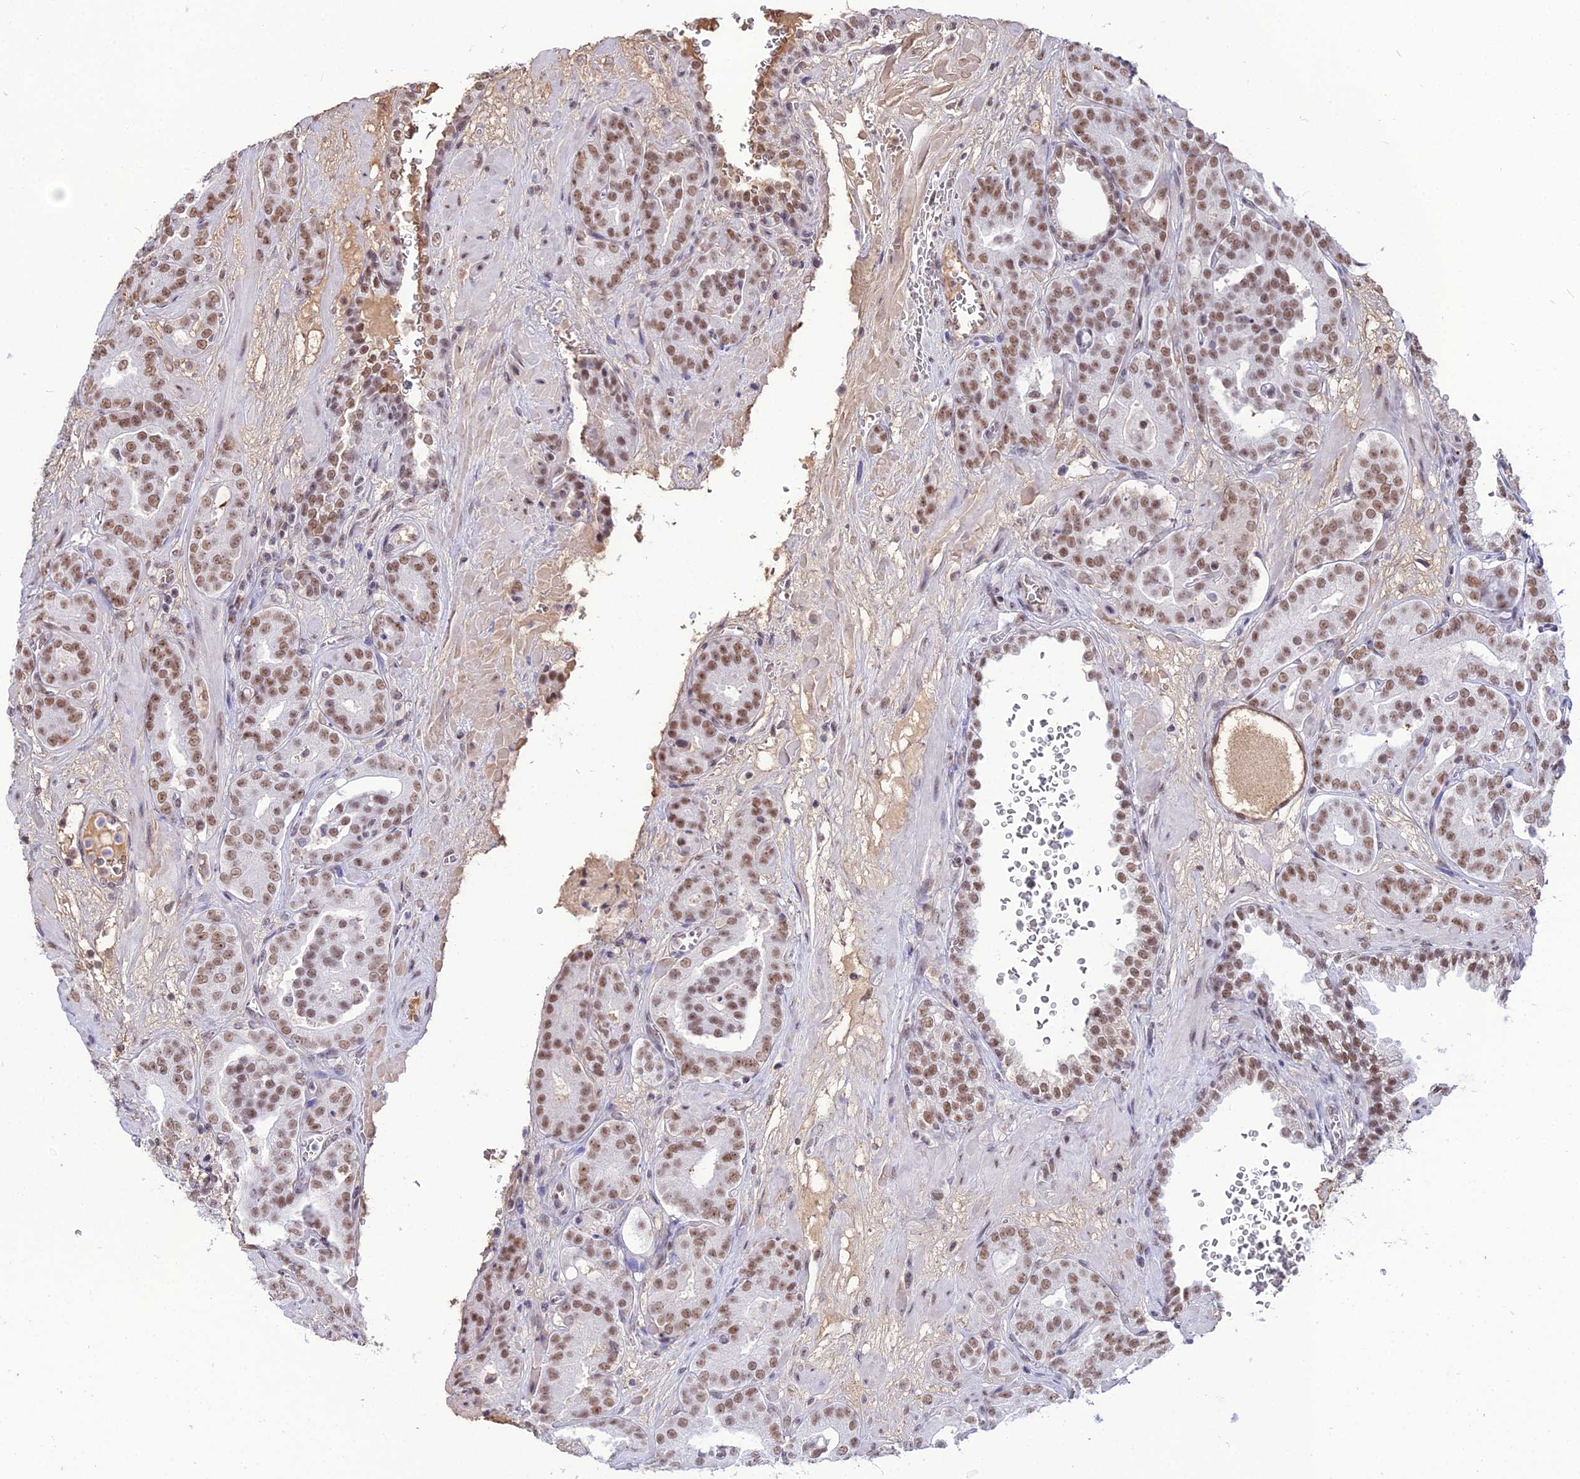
{"staining": {"intensity": "moderate", "quantity": ">75%", "location": "nuclear"}, "tissue": "prostate cancer", "cell_type": "Tumor cells", "image_type": "cancer", "snomed": [{"axis": "morphology", "description": "Adenocarcinoma, High grade"}, {"axis": "topography", "description": "Prostate"}], "caption": "Moderate nuclear expression is identified in about >75% of tumor cells in prostate cancer.", "gene": "RBM12", "patient": {"sex": "male", "age": 66}}